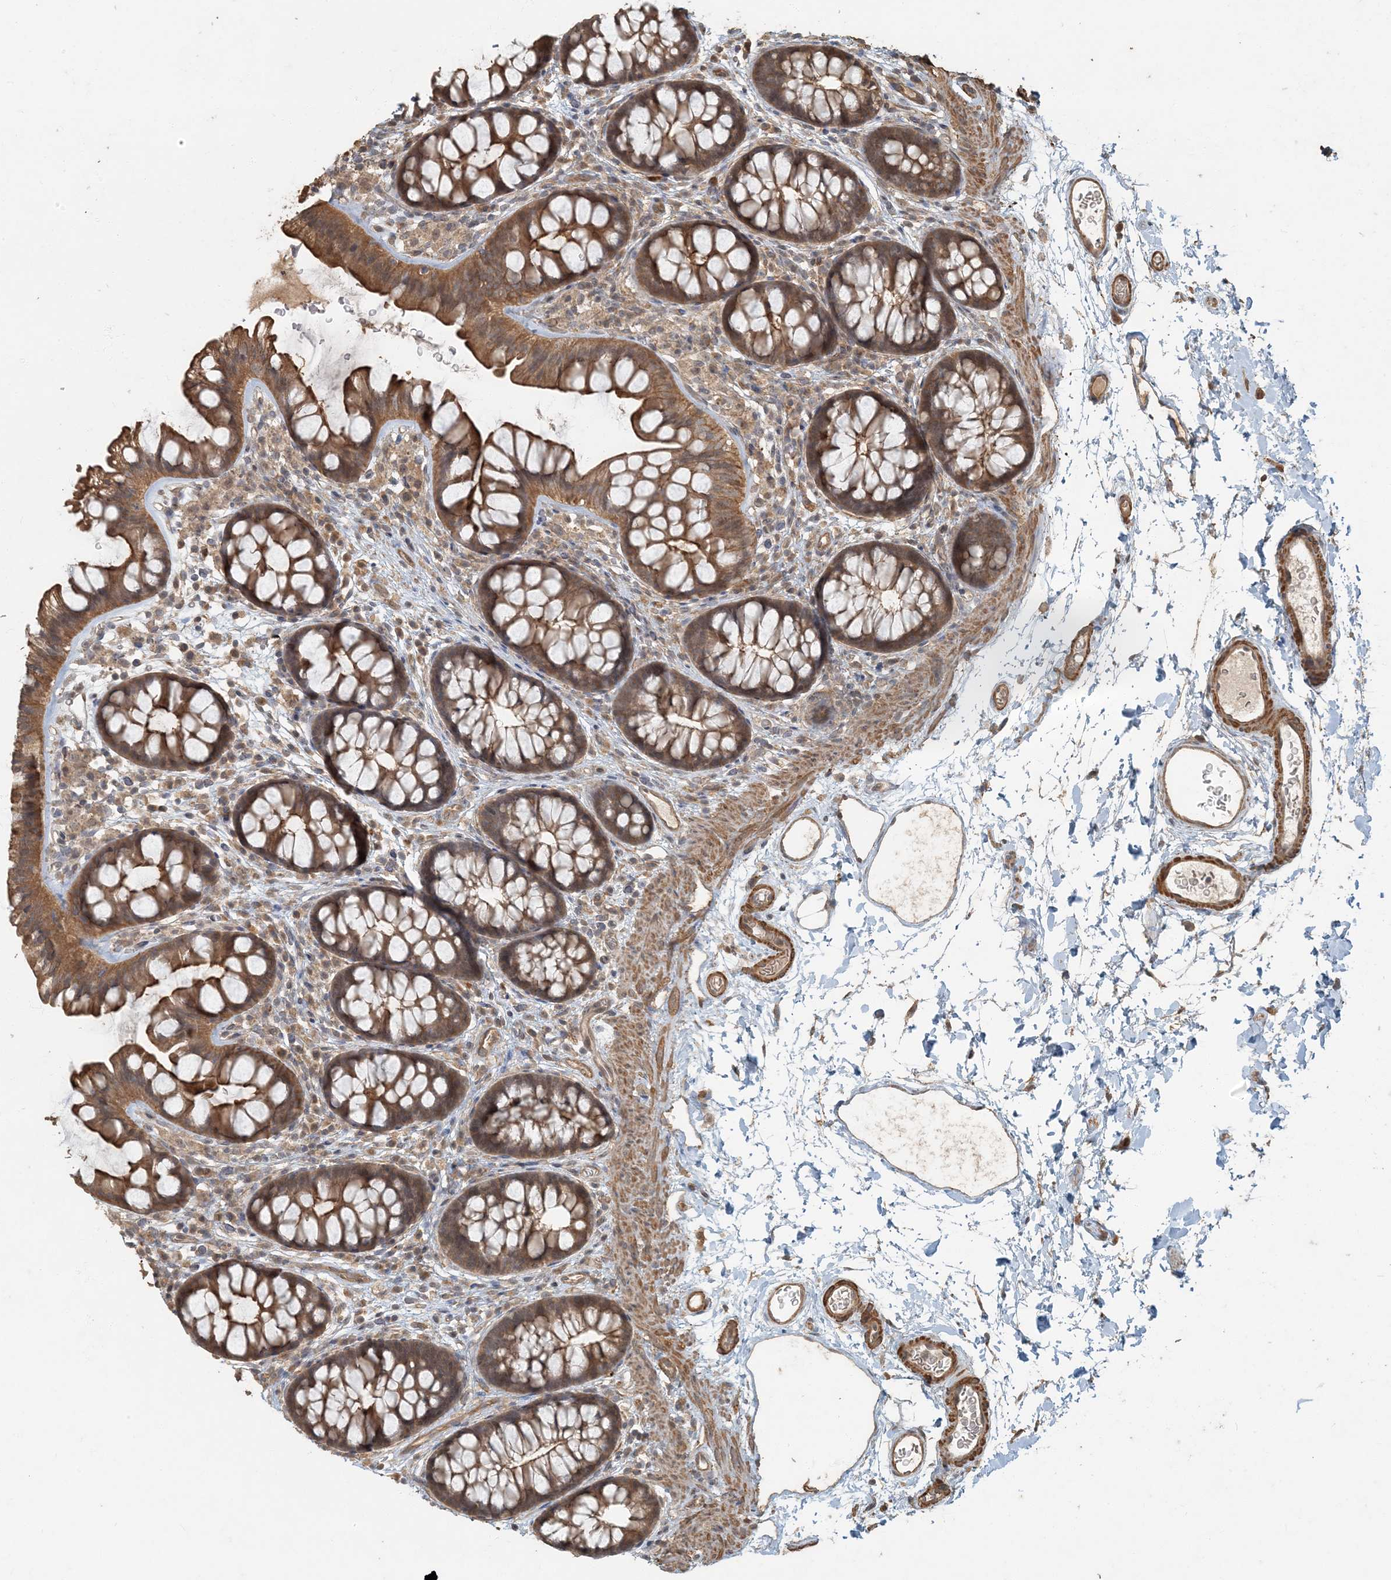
{"staining": {"intensity": "moderate", "quantity": ">75%", "location": "cytoplasmic/membranous"}, "tissue": "colon", "cell_type": "Endothelial cells", "image_type": "normal", "snomed": [{"axis": "morphology", "description": "Normal tissue, NOS"}, {"axis": "topography", "description": "Colon"}], "caption": "The histopathology image reveals a brown stain indicating the presence of a protein in the cytoplasmic/membranous of endothelial cells in colon. (DAB (3,3'-diaminobenzidine) = brown stain, brightfield microscopy at high magnification).", "gene": "AK9", "patient": {"sex": "female", "age": 62}}